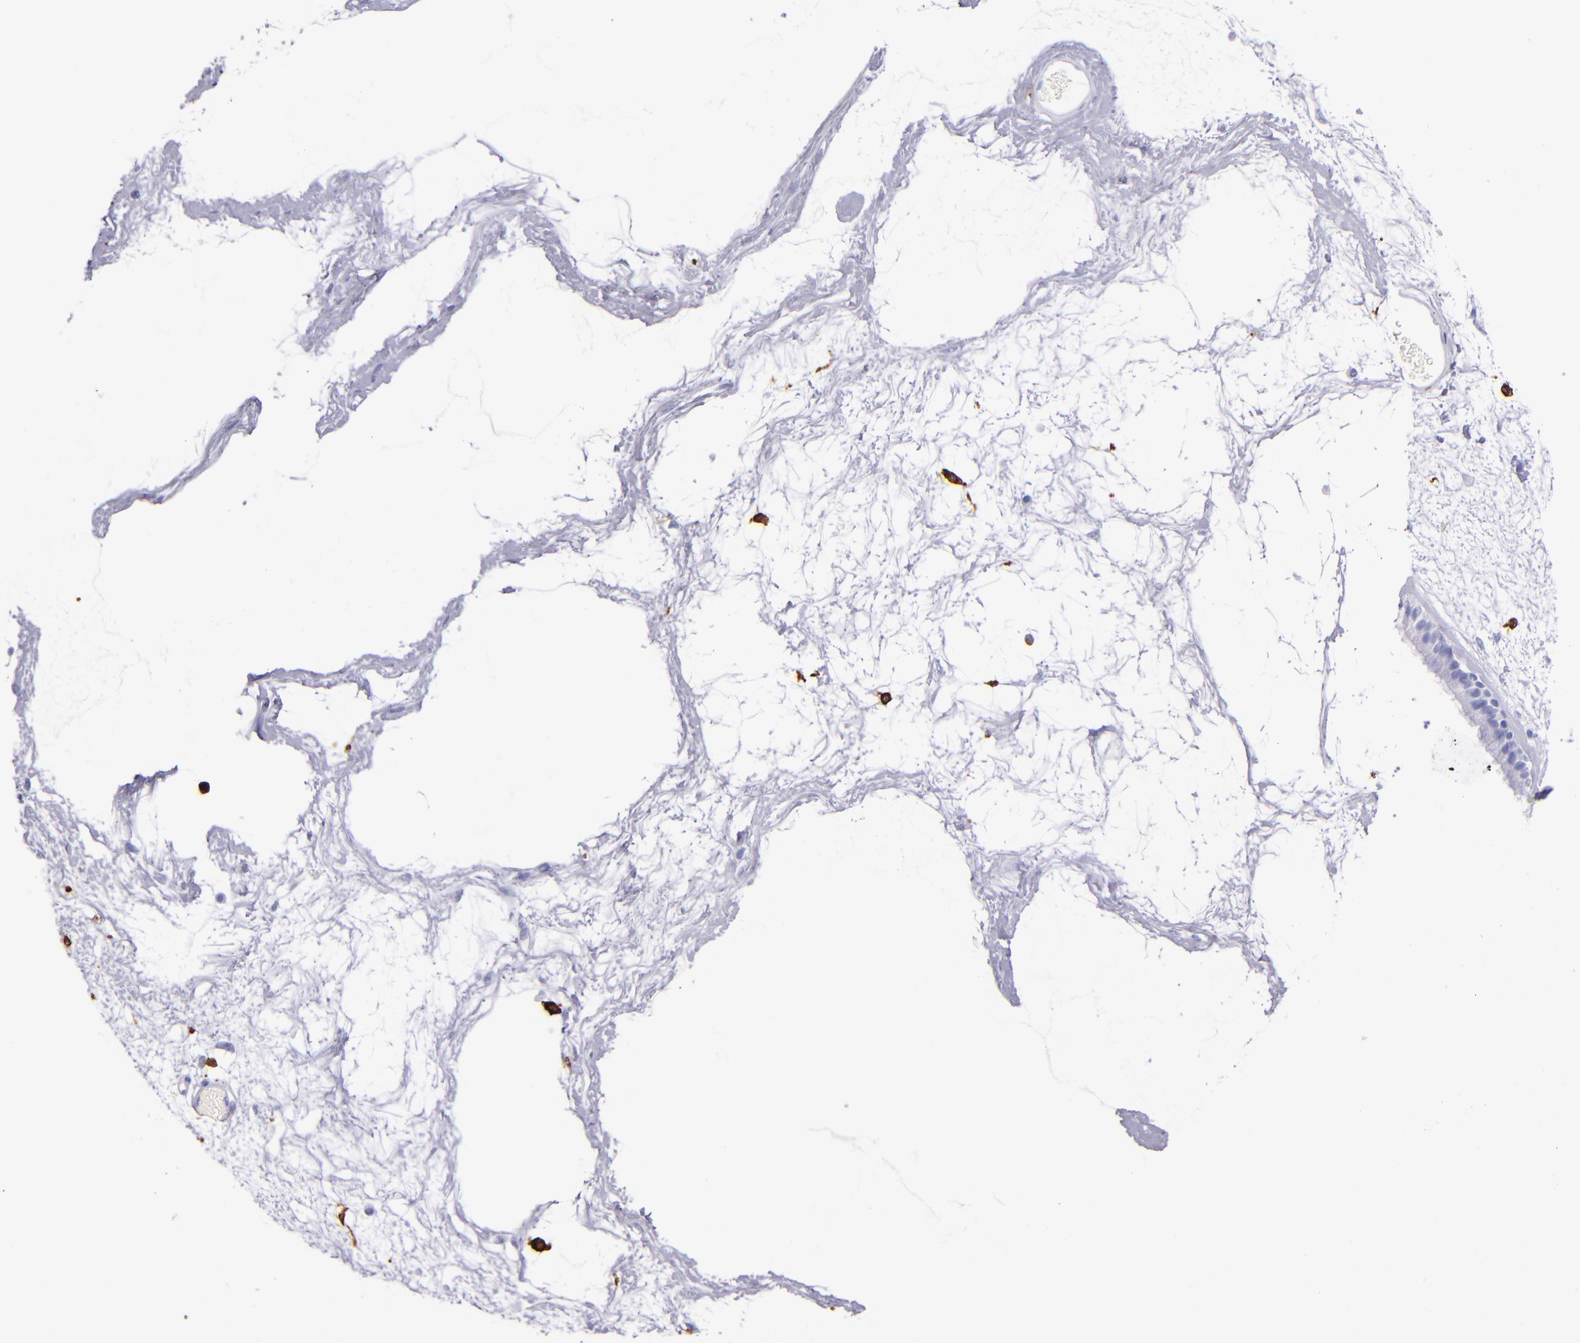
{"staining": {"intensity": "negative", "quantity": "none", "location": "none"}, "tissue": "nasopharynx", "cell_type": "Respiratory epithelial cells", "image_type": "normal", "snomed": [{"axis": "morphology", "description": "Normal tissue, NOS"}, {"axis": "morphology", "description": "Inflammation, NOS"}, {"axis": "topography", "description": "Nasopharynx"}], "caption": "This is an immunohistochemistry photomicrograph of unremarkable nasopharynx. There is no positivity in respiratory epithelial cells.", "gene": "CD163", "patient": {"sex": "male", "age": 48}}